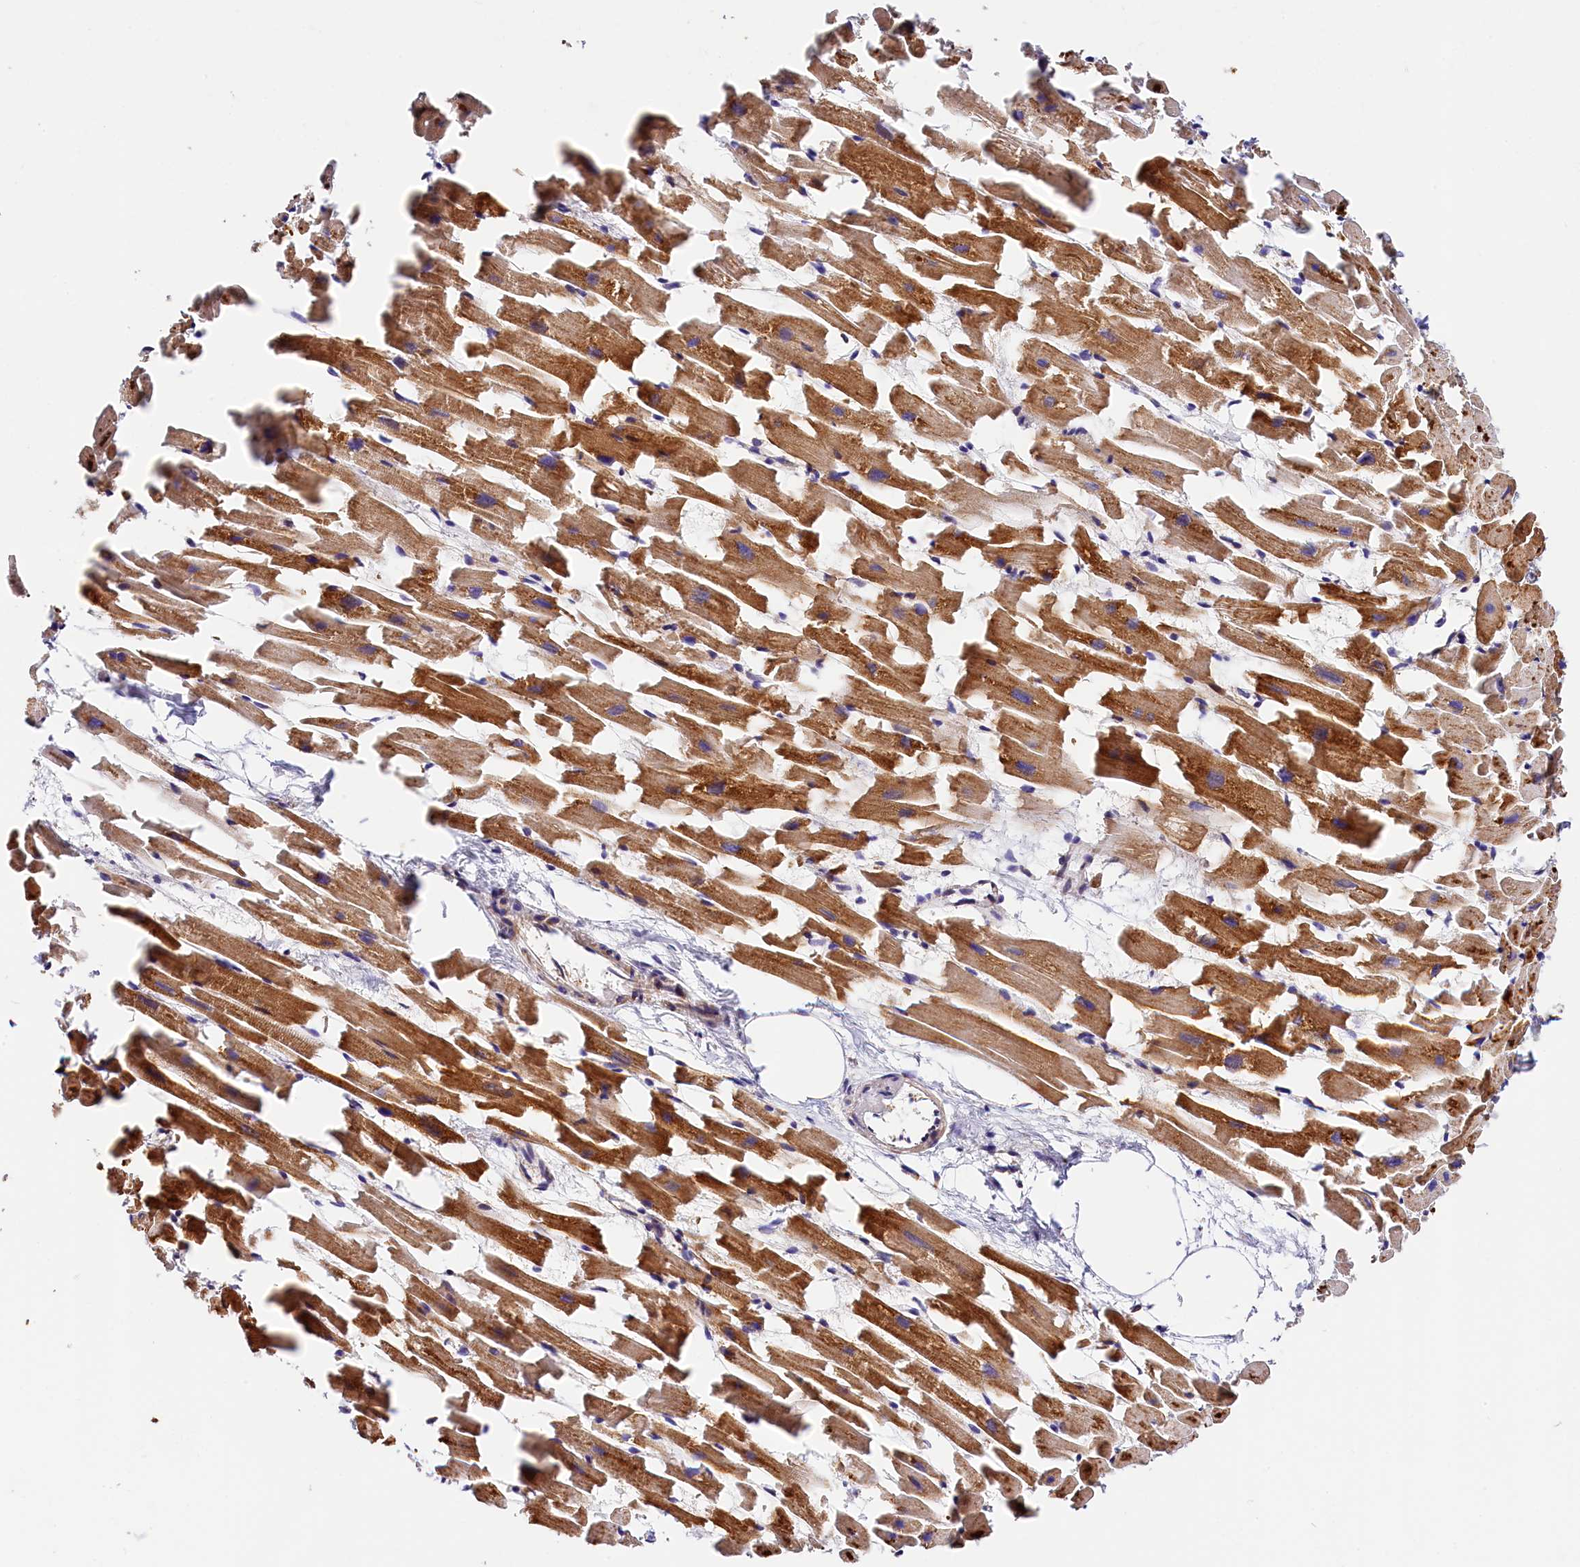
{"staining": {"intensity": "moderate", "quantity": ">75%", "location": "cytoplasmic/membranous"}, "tissue": "heart muscle", "cell_type": "Cardiomyocytes", "image_type": "normal", "snomed": [{"axis": "morphology", "description": "Normal tissue, NOS"}, {"axis": "topography", "description": "Heart"}], "caption": "Brown immunohistochemical staining in normal human heart muscle displays moderate cytoplasmic/membranous expression in approximately >75% of cardiomyocytes.", "gene": "KPTN", "patient": {"sex": "female", "age": 64}}